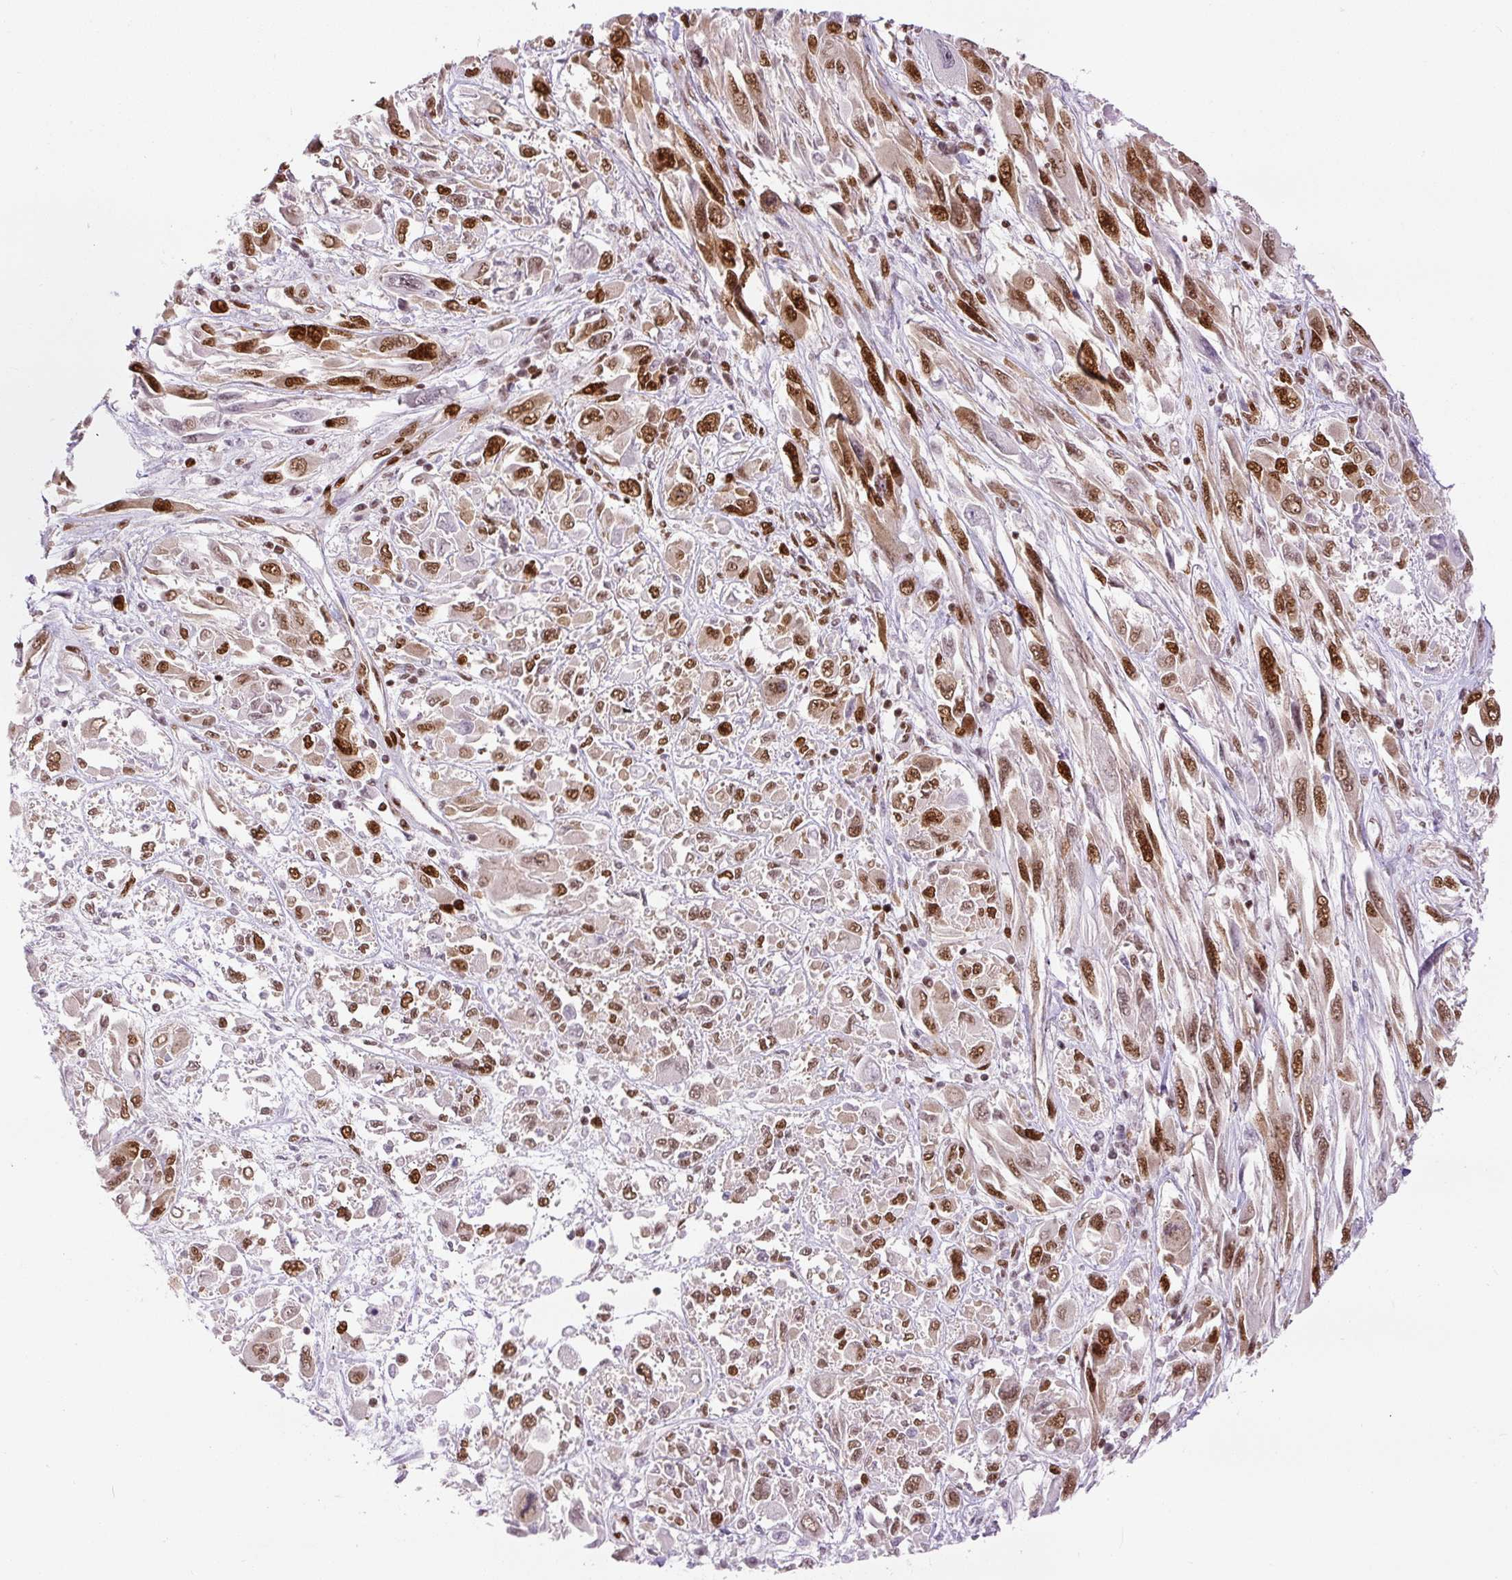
{"staining": {"intensity": "strong", "quantity": ">75%", "location": "nuclear"}, "tissue": "melanoma", "cell_type": "Tumor cells", "image_type": "cancer", "snomed": [{"axis": "morphology", "description": "Malignant melanoma, NOS"}, {"axis": "topography", "description": "Skin"}], "caption": "Protein staining by immunohistochemistry (IHC) displays strong nuclear positivity in approximately >75% of tumor cells in malignant melanoma. The staining is performed using DAB brown chromogen to label protein expression. The nuclei are counter-stained blue using hematoxylin.", "gene": "FUS", "patient": {"sex": "female", "age": 91}}